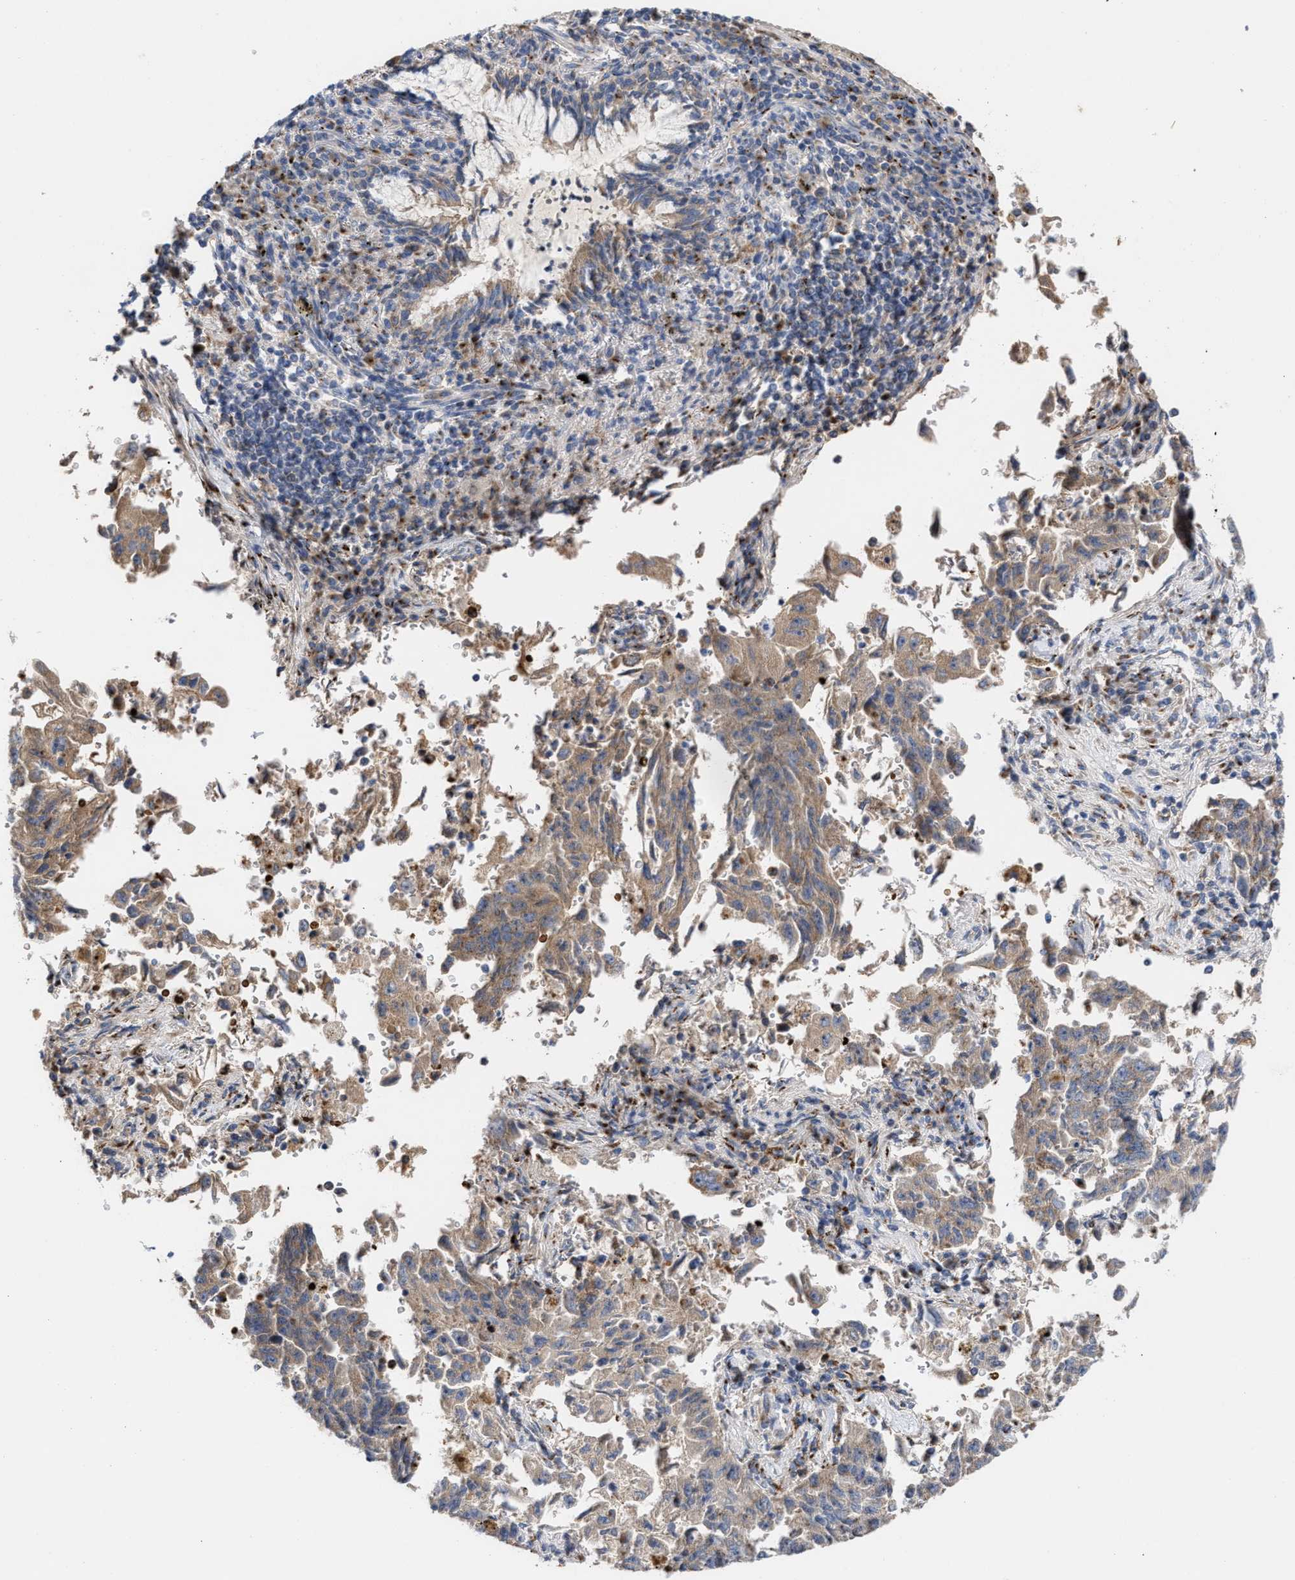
{"staining": {"intensity": "moderate", "quantity": ">75%", "location": "cytoplasmic/membranous"}, "tissue": "lung cancer", "cell_type": "Tumor cells", "image_type": "cancer", "snomed": [{"axis": "morphology", "description": "Adenocarcinoma, NOS"}, {"axis": "topography", "description": "Lung"}], "caption": "Immunohistochemistry (IHC) photomicrograph of neoplastic tissue: lung cancer (adenocarcinoma) stained using immunohistochemistry (IHC) exhibits medium levels of moderate protein expression localized specifically in the cytoplasmic/membranous of tumor cells, appearing as a cytoplasmic/membranous brown color.", "gene": "CCL2", "patient": {"sex": "female", "age": 51}}